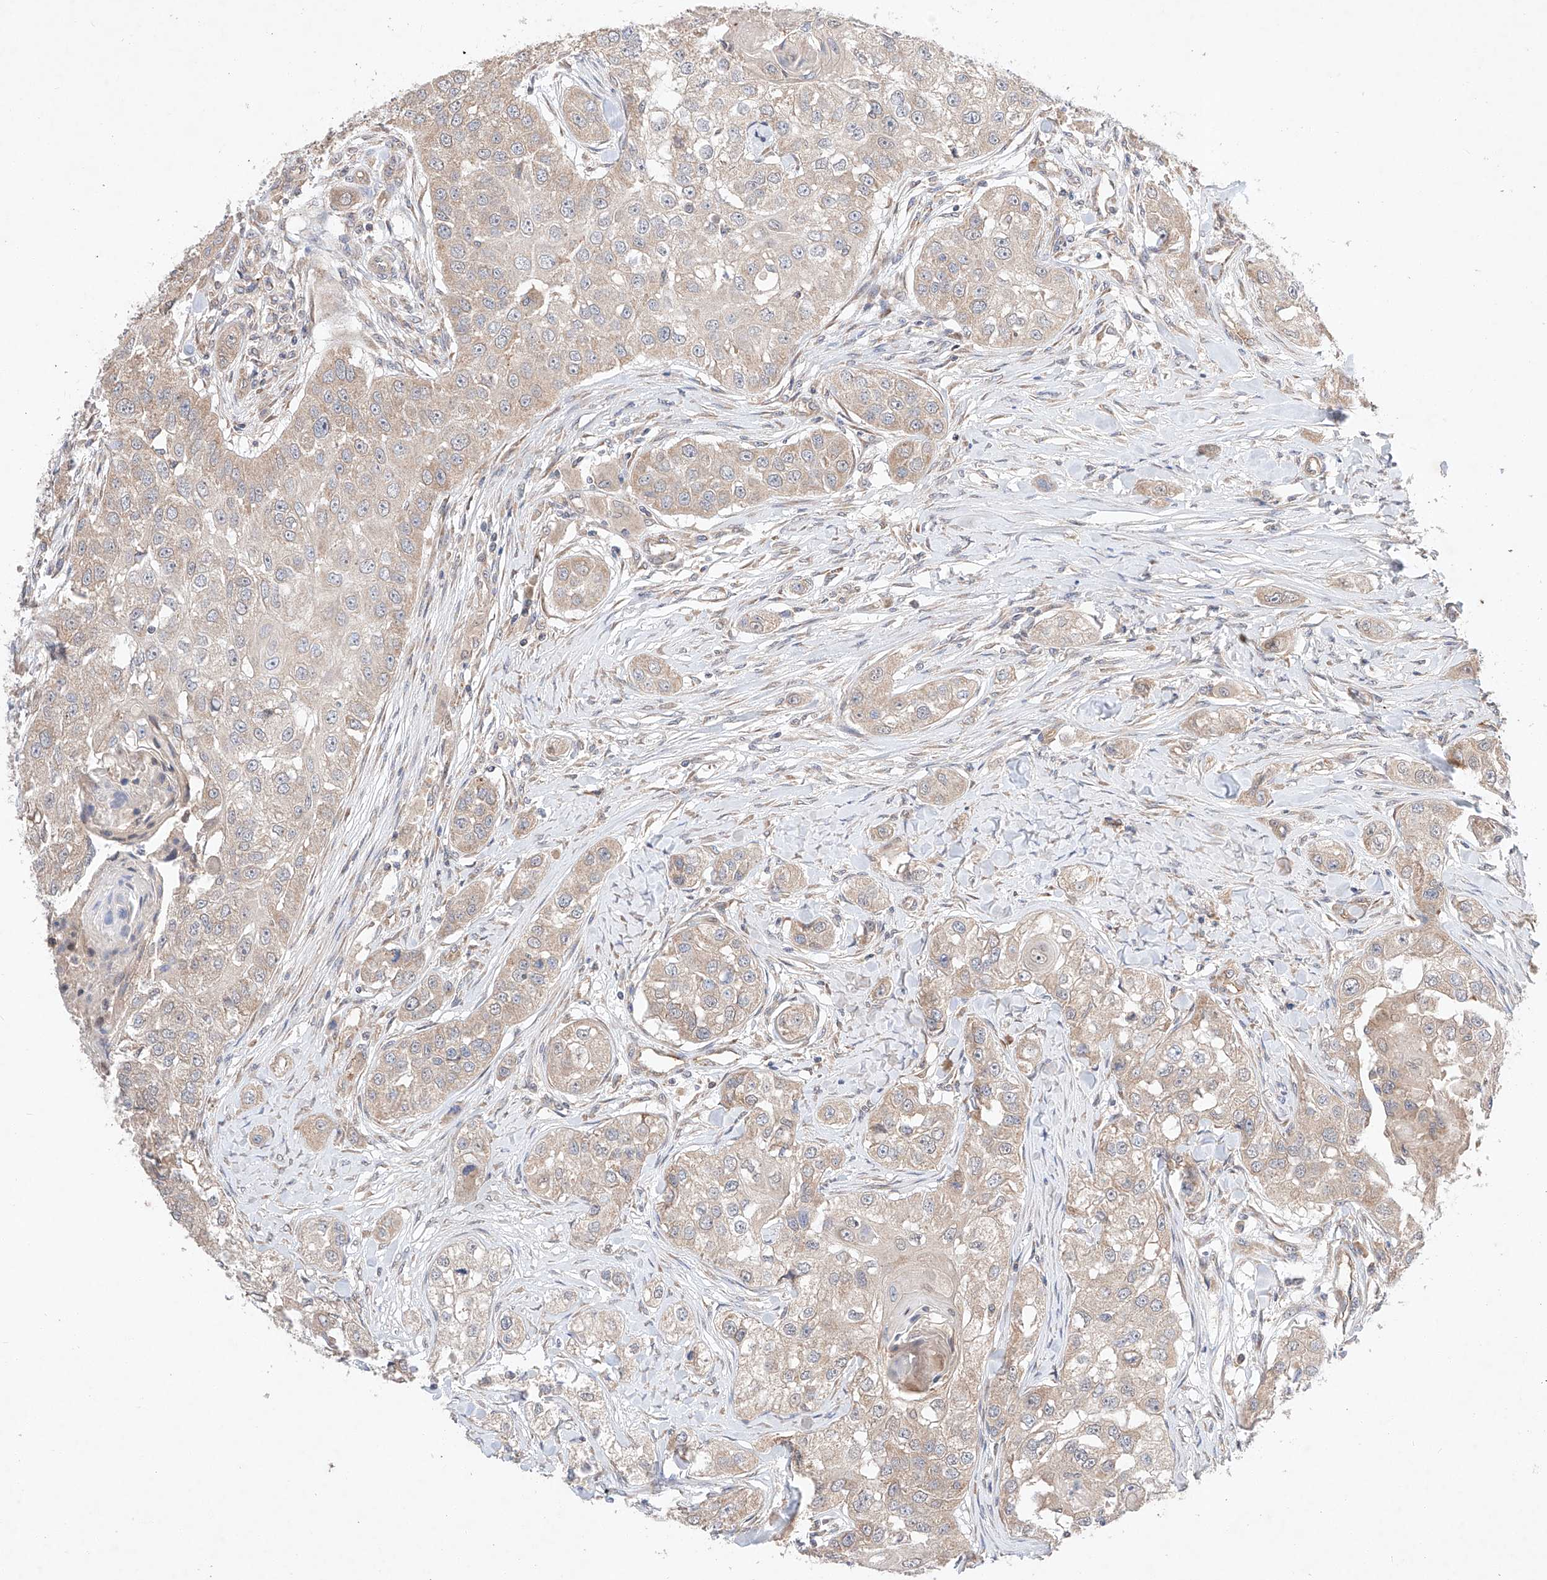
{"staining": {"intensity": "weak", "quantity": "25%-75%", "location": "cytoplasmic/membranous"}, "tissue": "head and neck cancer", "cell_type": "Tumor cells", "image_type": "cancer", "snomed": [{"axis": "morphology", "description": "Normal tissue, NOS"}, {"axis": "morphology", "description": "Squamous cell carcinoma, NOS"}, {"axis": "topography", "description": "Skeletal muscle"}, {"axis": "topography", "description": "Head-Neck"}], "caption": "The immunohistochemical stain labels weak cytoplasmic/membranous staining in tumor cells of squamous cell carcinoma (head and neck) tissue. (Brightfield microscopy of DAB IHC at high magnification).", "gene": "C6orf118", "patient": {"sex": "male", "age": 51}}